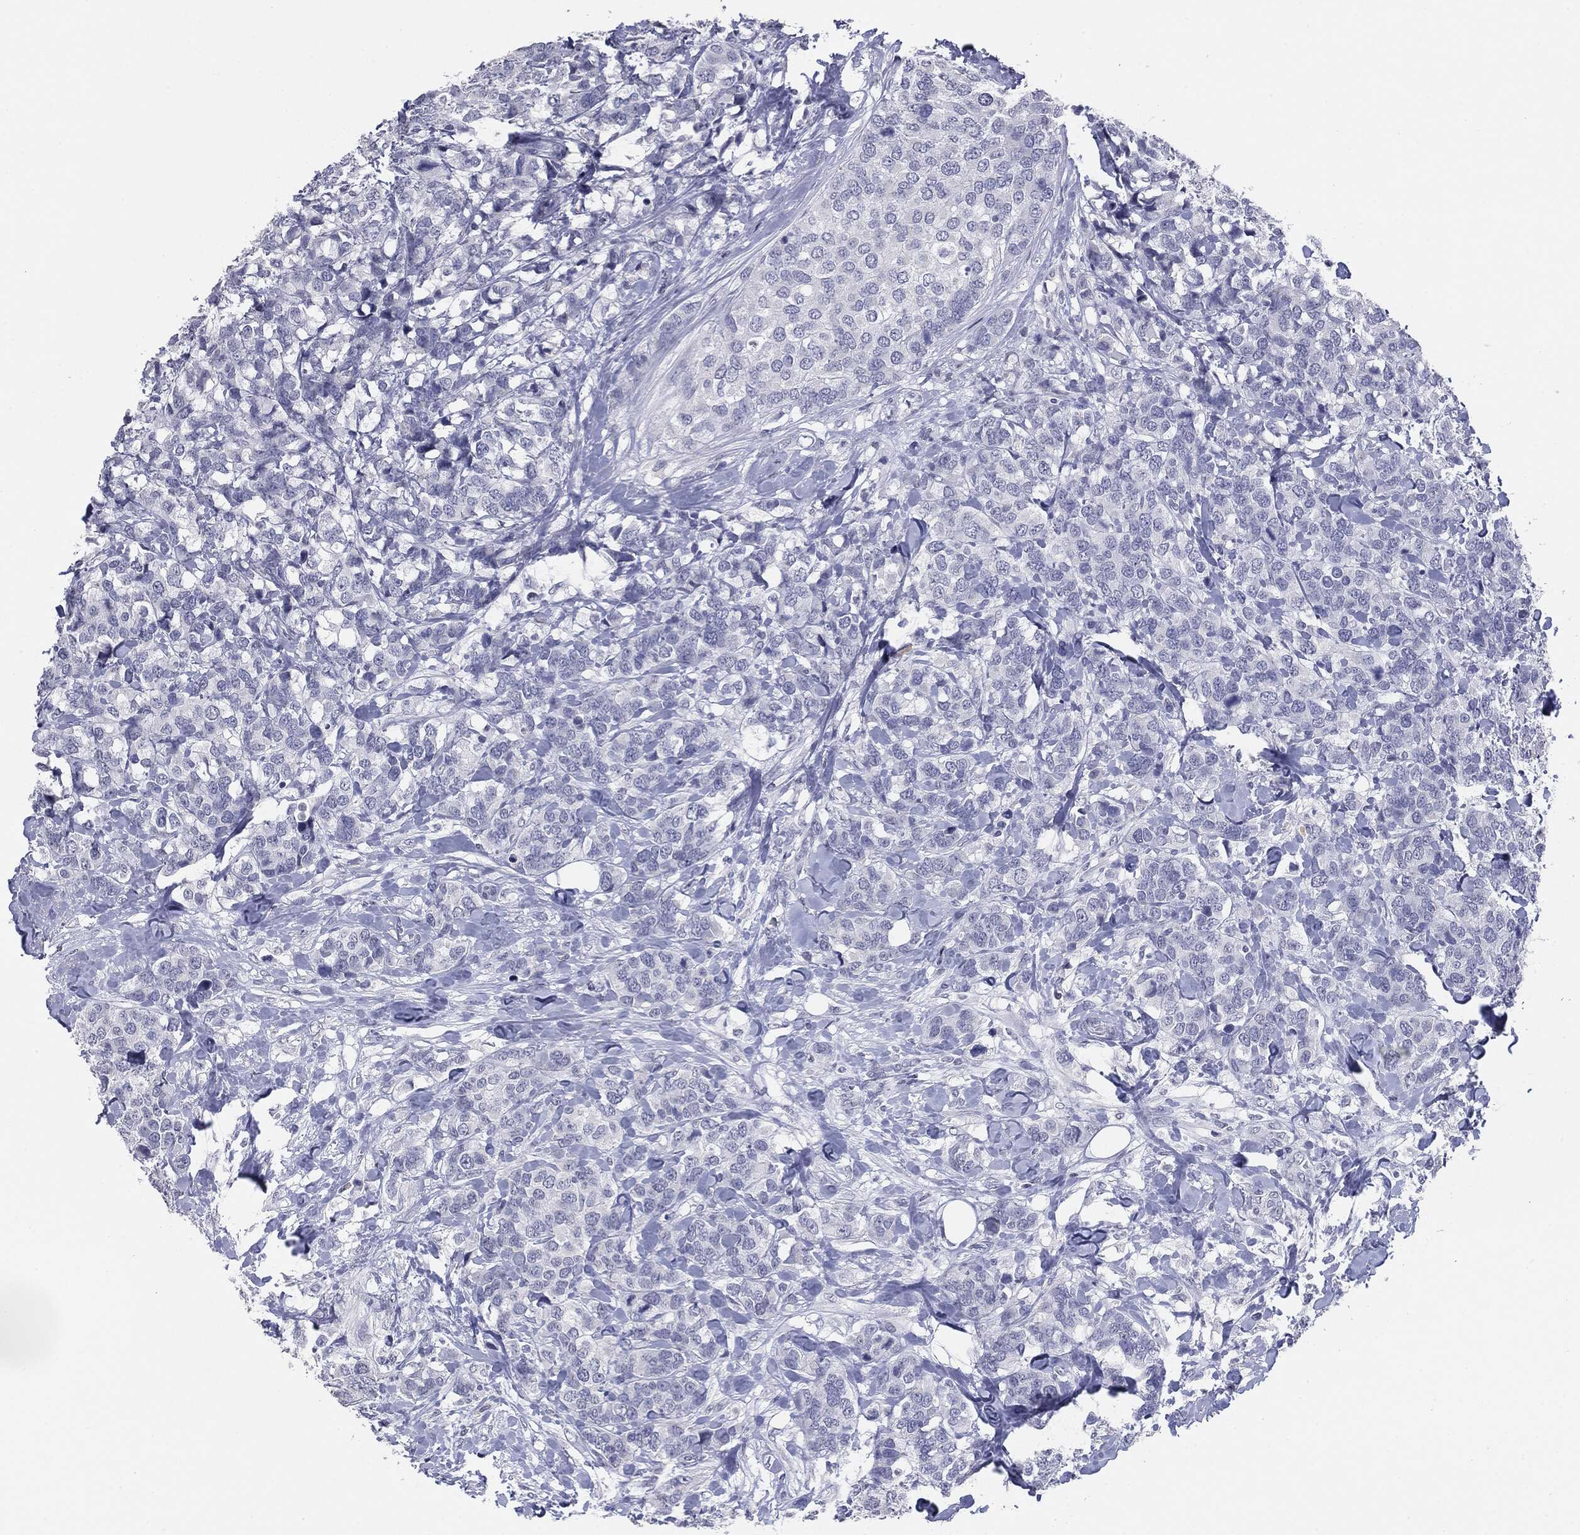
{"staining": {"intensity": "negative", "quantity": "none", "location": "none"}, "tissue": "breast cancer", "cell_type": "Tumor cells", "image_type": "cancer", "snomed": [{"axis": "morphology", "description": "Lobular carcinoma"}, {"axis": "topography", "description": "Breast"}], "caption": "DAB immunohistochemical staining of human breast cancer (lobular carcinoma) displays no significant positivity in tumor cells. (Brightfield microscopy of DAB (3,3'-diaminobenzidine) IHC at high magnification).", "gene": "SERPINB4", "patient": {"sex": "female", "age": 59}}